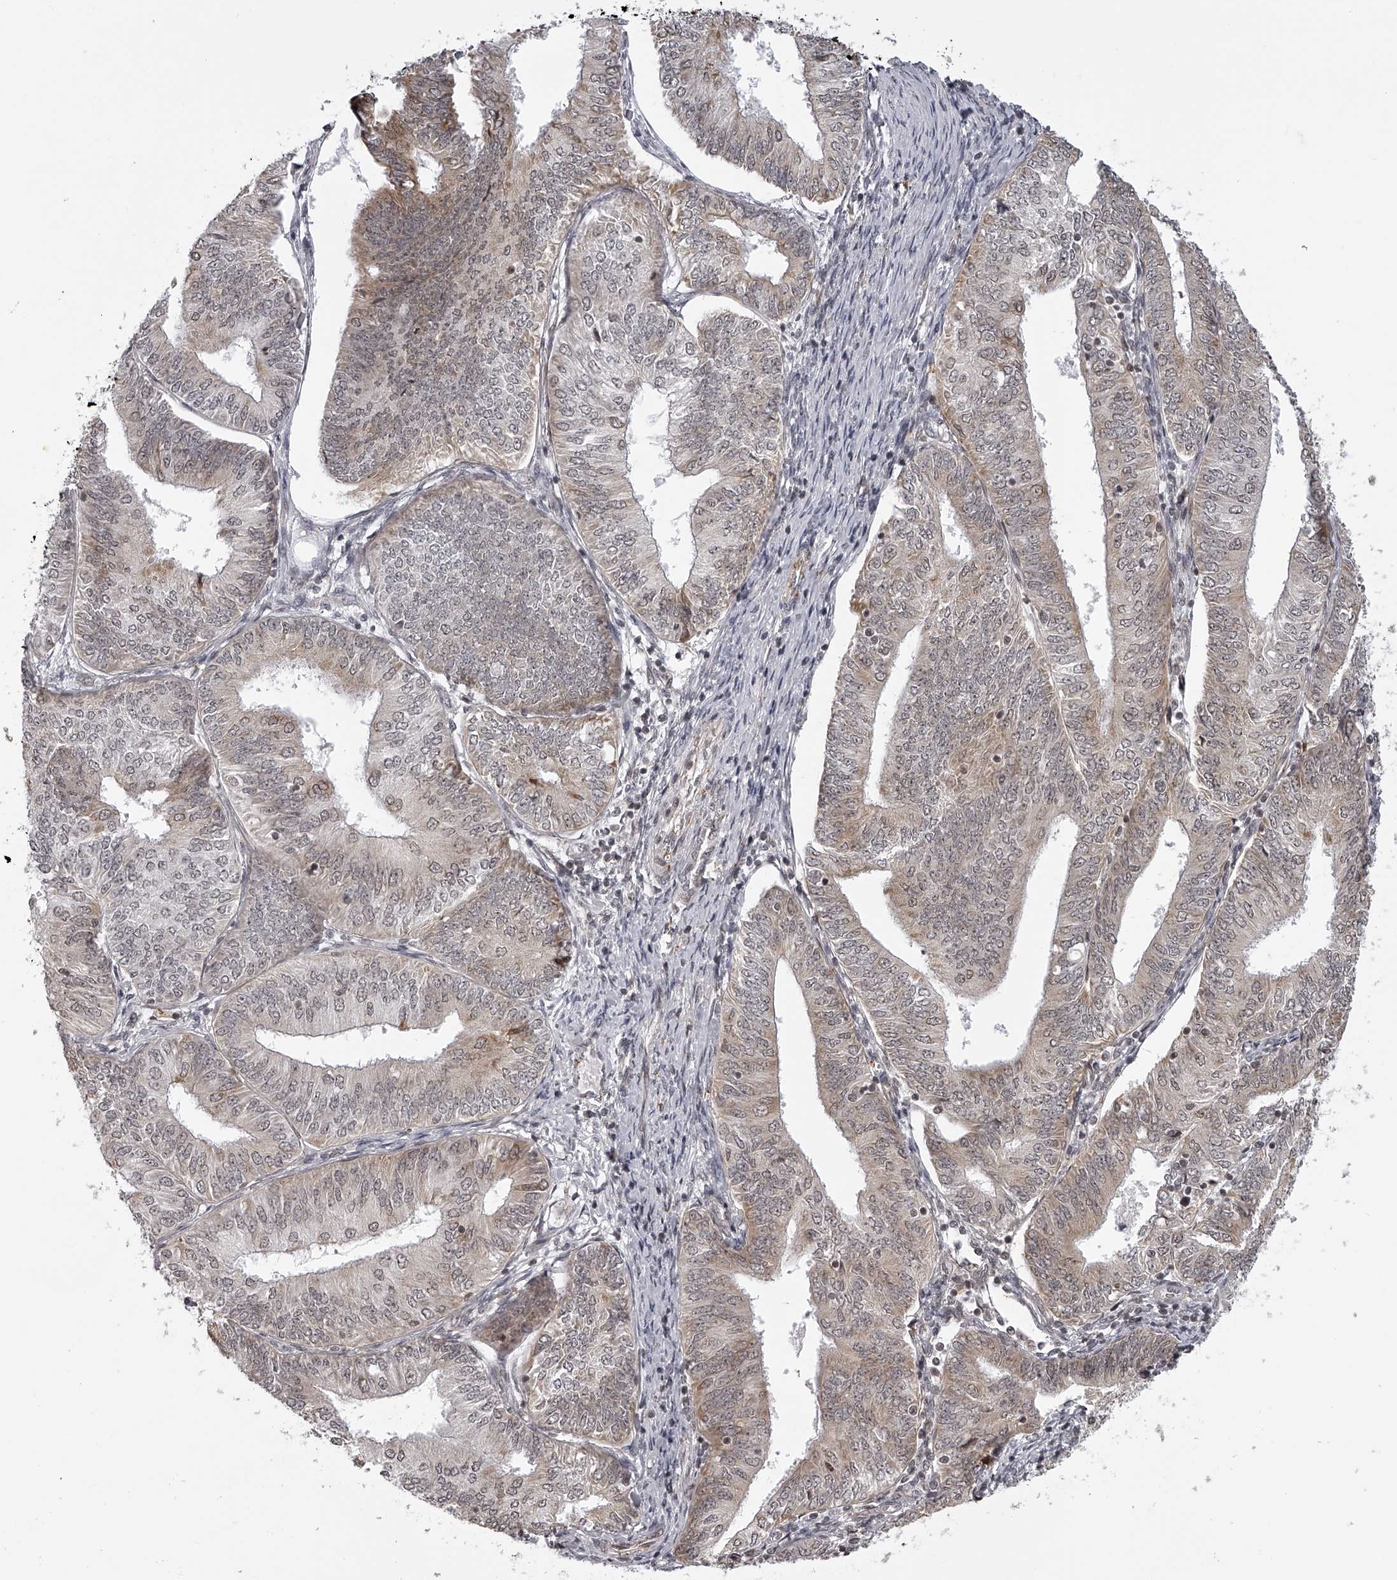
{"staining": {"intensity": "weak", "quantity": "25%-75%", "location": "cytoplasmic/membranous,nuclear"}, "tissue": "endometrial cancer", "cell_type": "Tumor cells", "image_type": "cancer", "snomed": [{"axis": "morphology", "description": "Adenocarcinoma, NOS"}, {"axis": "topography", "description": "Endometrium"}], "caption": "Immunohistochemistry photomicrograph of human endometrial adenocarcinoma stained for a protein (brown), which demonstrates low levels of weak cytoplasmic/membranous and nuclear staining in about 25%-75% of tumor cells.", "gene": "ODF2L", "patient": {"sex": "female", "age": 58}}